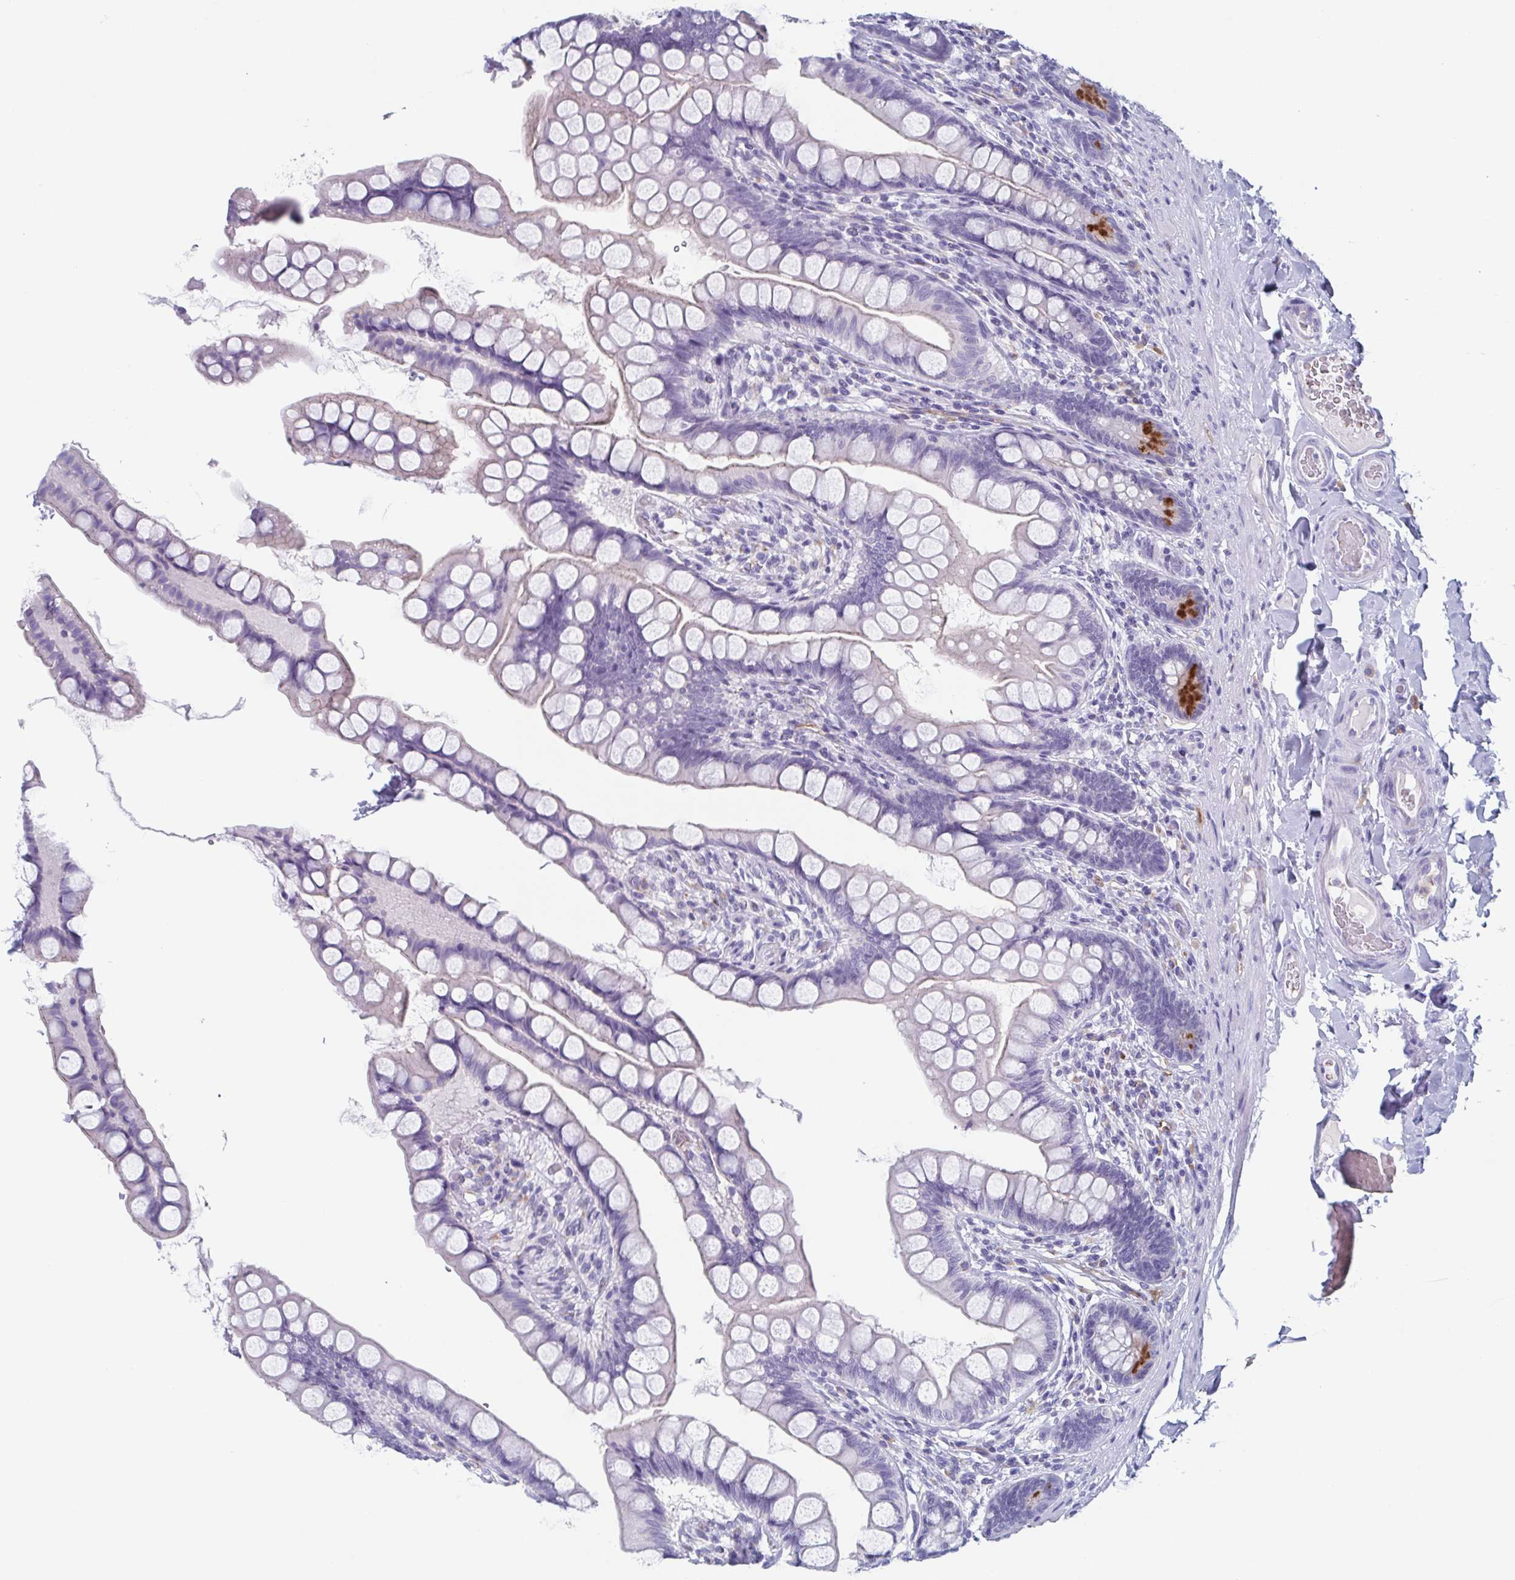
{"staining": {"intensity": "strong", "quantity": "<25%", "location": "cytoplasmic/membranous"}, "tissue": "small intestine", "cell_type": "Glandular cells", "image_type": "normal", "snomed": [{"axis": "morphology", "description": "Normal tissue, NOS"}, {"axis": "topography", "description": "Small intestine"}], "caption": "Glandular cells reveal strong cytoplasmic/membranous staining in approximately <25% of cells in benign small intestine.", "gene": "LYRM2", "patient": {"sex": "male", "age": 70}}